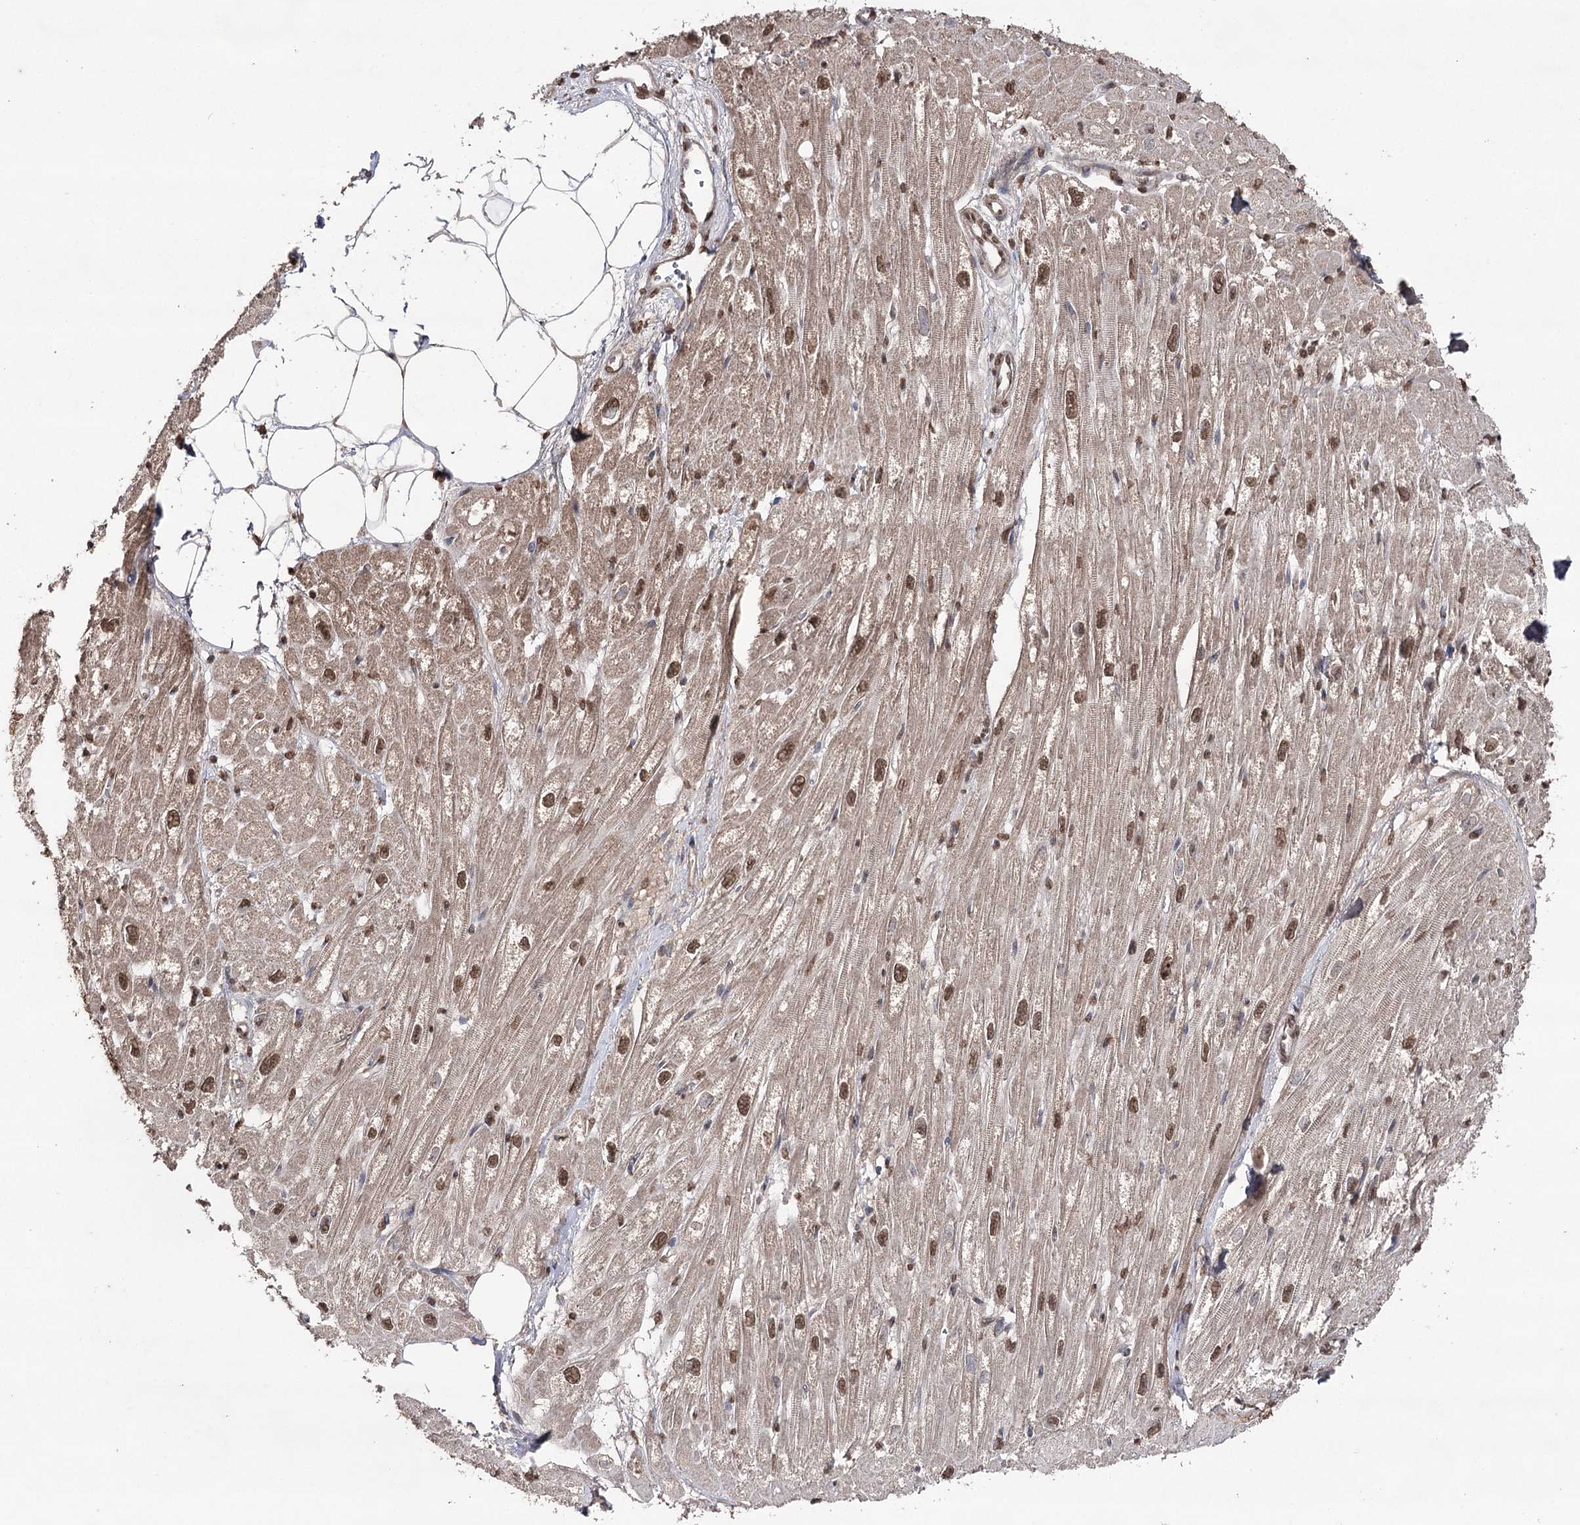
{"staining": {"intensity": "moderate", "quantity": ">75%", "location": "cytoplasmic/membranous,nuclear"}, "tissue": "heart muscle", "cell_type": "Cardiomyocytes", "image_type": "normal", "snomed": [{"axis": "morphology", "description": "Normal tissue, NOS"}, {"axis": "topography", "description": "Heart"}], "caption": "Immunohistochemical staining of benign heart muscle demonstrates moderate cytoplasmic/membranous,nuclear protein expression in approximately >75% of cardiomyocytes.", "gene": "ATG14", "patient": {"sex": "male", "age": 50}}